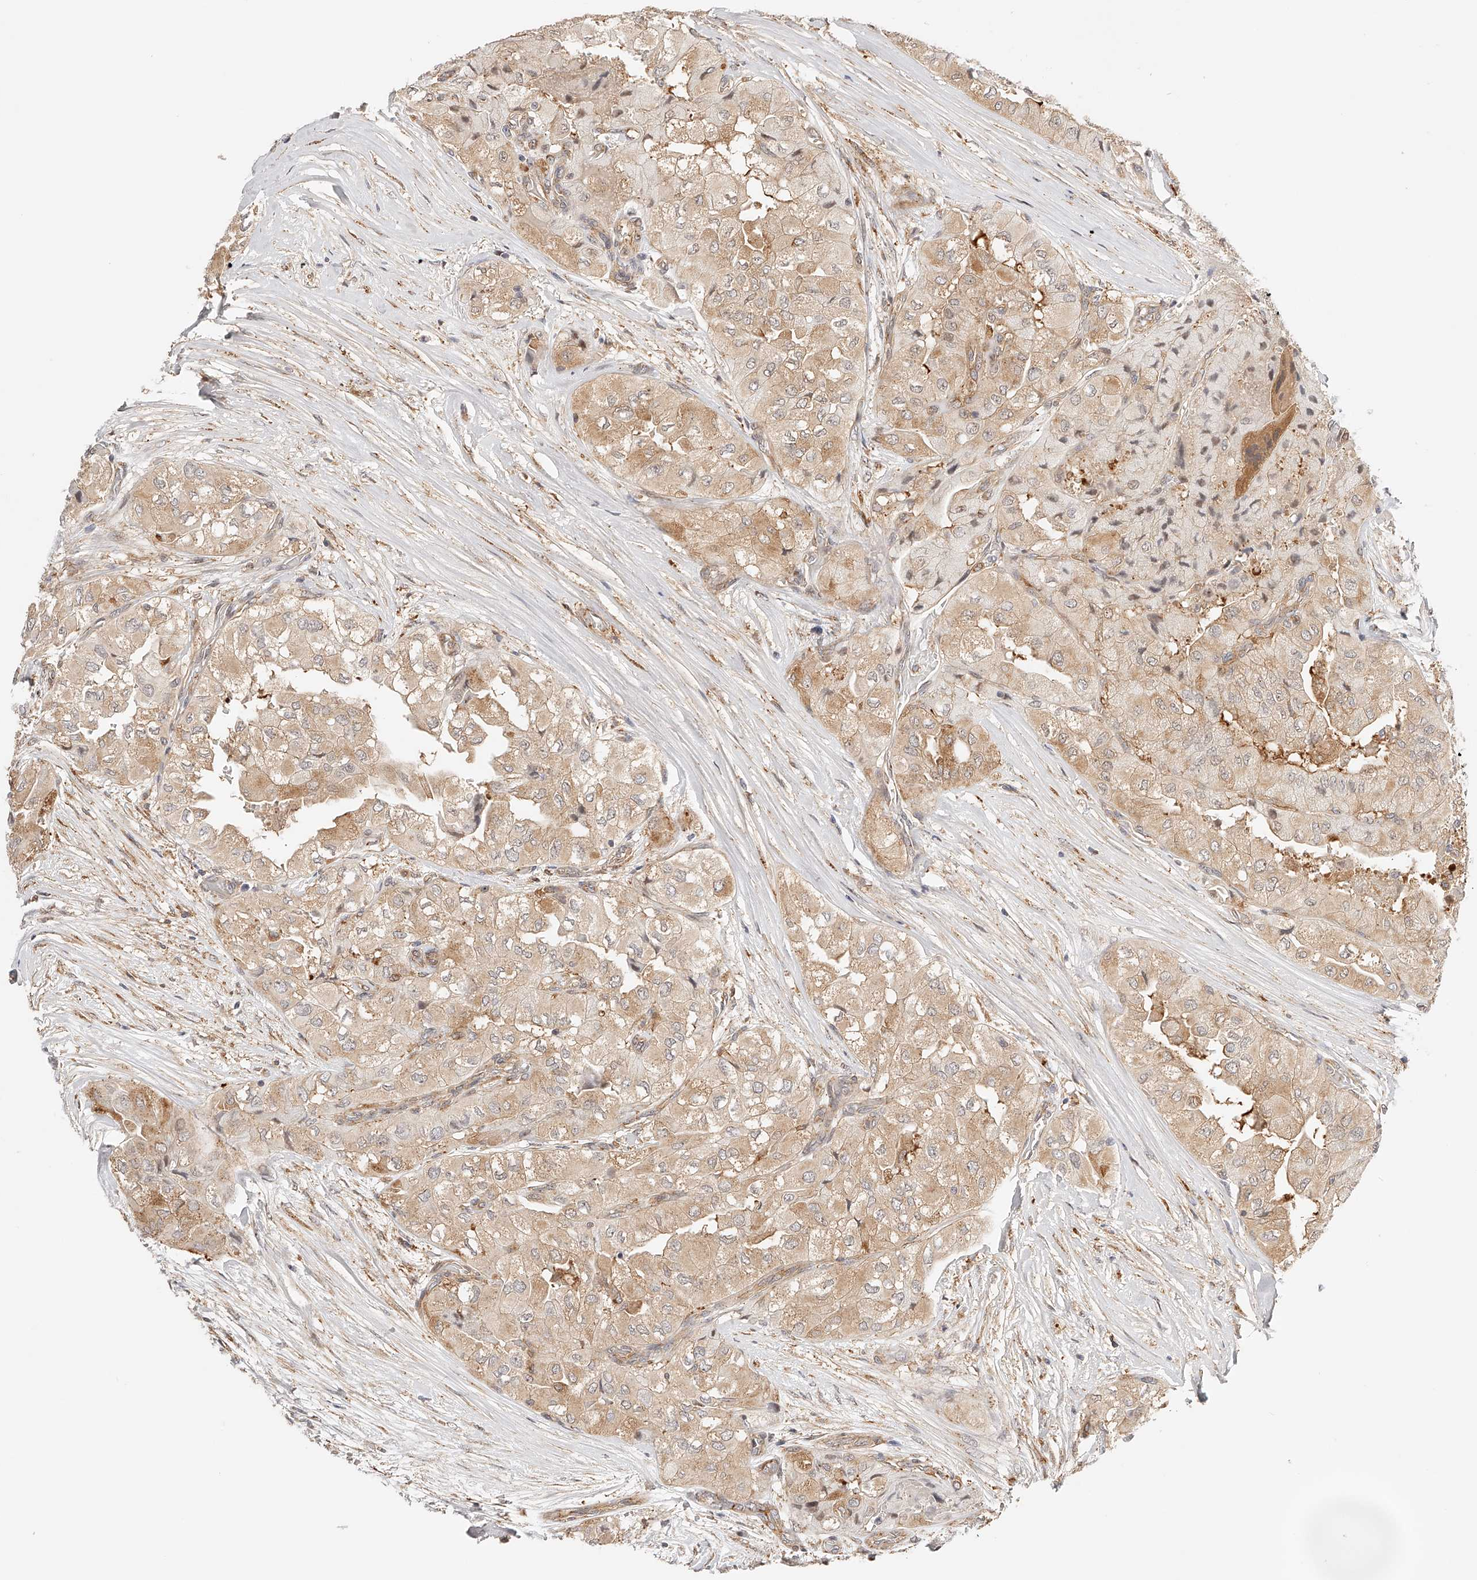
{"staining": {"intensity": "weak", "quantity": "25%-75%", "location": "cytoplasmic/membranous"}, "tissue": "thyroid cancer", "cell_type": "Tumor cells", "image_type": "cancer", "snomed": [{"axis": "morphology", "description": "Papillary adenocarcinoma, NOS"}, {"axis": "topography", "description": "Thyroid gland"}], "caption": "Immunohistochemical staining of thyroid cancer (papillary adenocarcinoma) shows weak cytoplasmic/membranous protein expression in approximately 25%-75% of tumor cells.", "gene": "SYNC", "patient": {"sex": "female", "age": 59}}